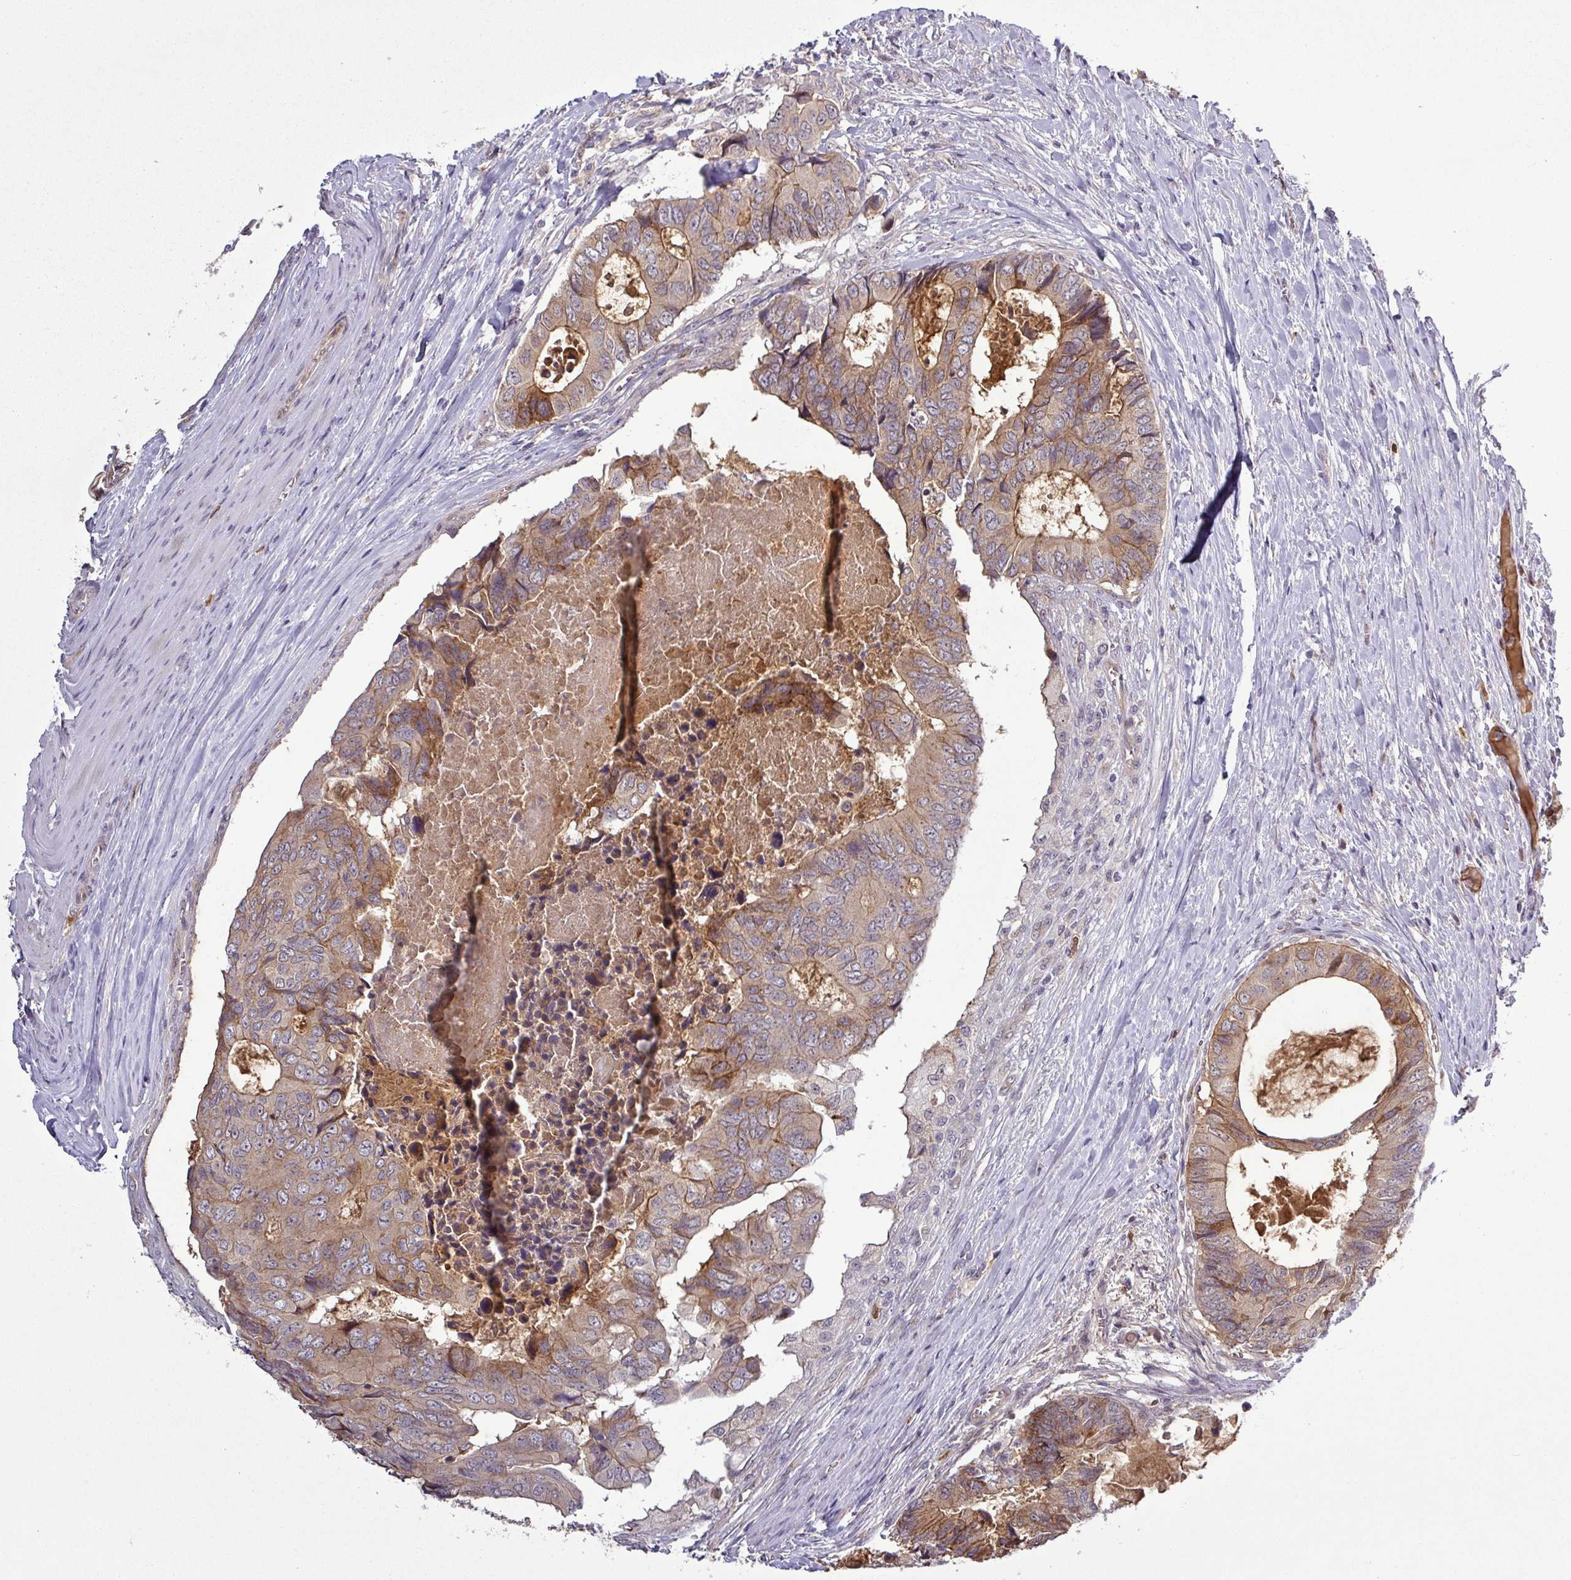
{"staining": {"intensity": "moderate", "quantity": ">75%", "location": "cytoplasmic/membranous"}, "tissue": "colorectal cancer", "cell_type": "Tumor cells", "image_type": "cancer", "snomed": [{"axis": "morphology", "description": "Adenocarcinoma, NOS"}, {"axis": "topography", "description": "Colon"}], "caption": "This histopathology image reveals adenocarcinoma (colorectal) stained with immunohistochemistry (IHC) to label a protein in brown. The cytoplasmic/membranous of tumor cells show moderate positivity for the protein. Nuclei are counter-stained blue.", "gene": "PCDH1", "patient": {"sex": "male", "age": 85}}